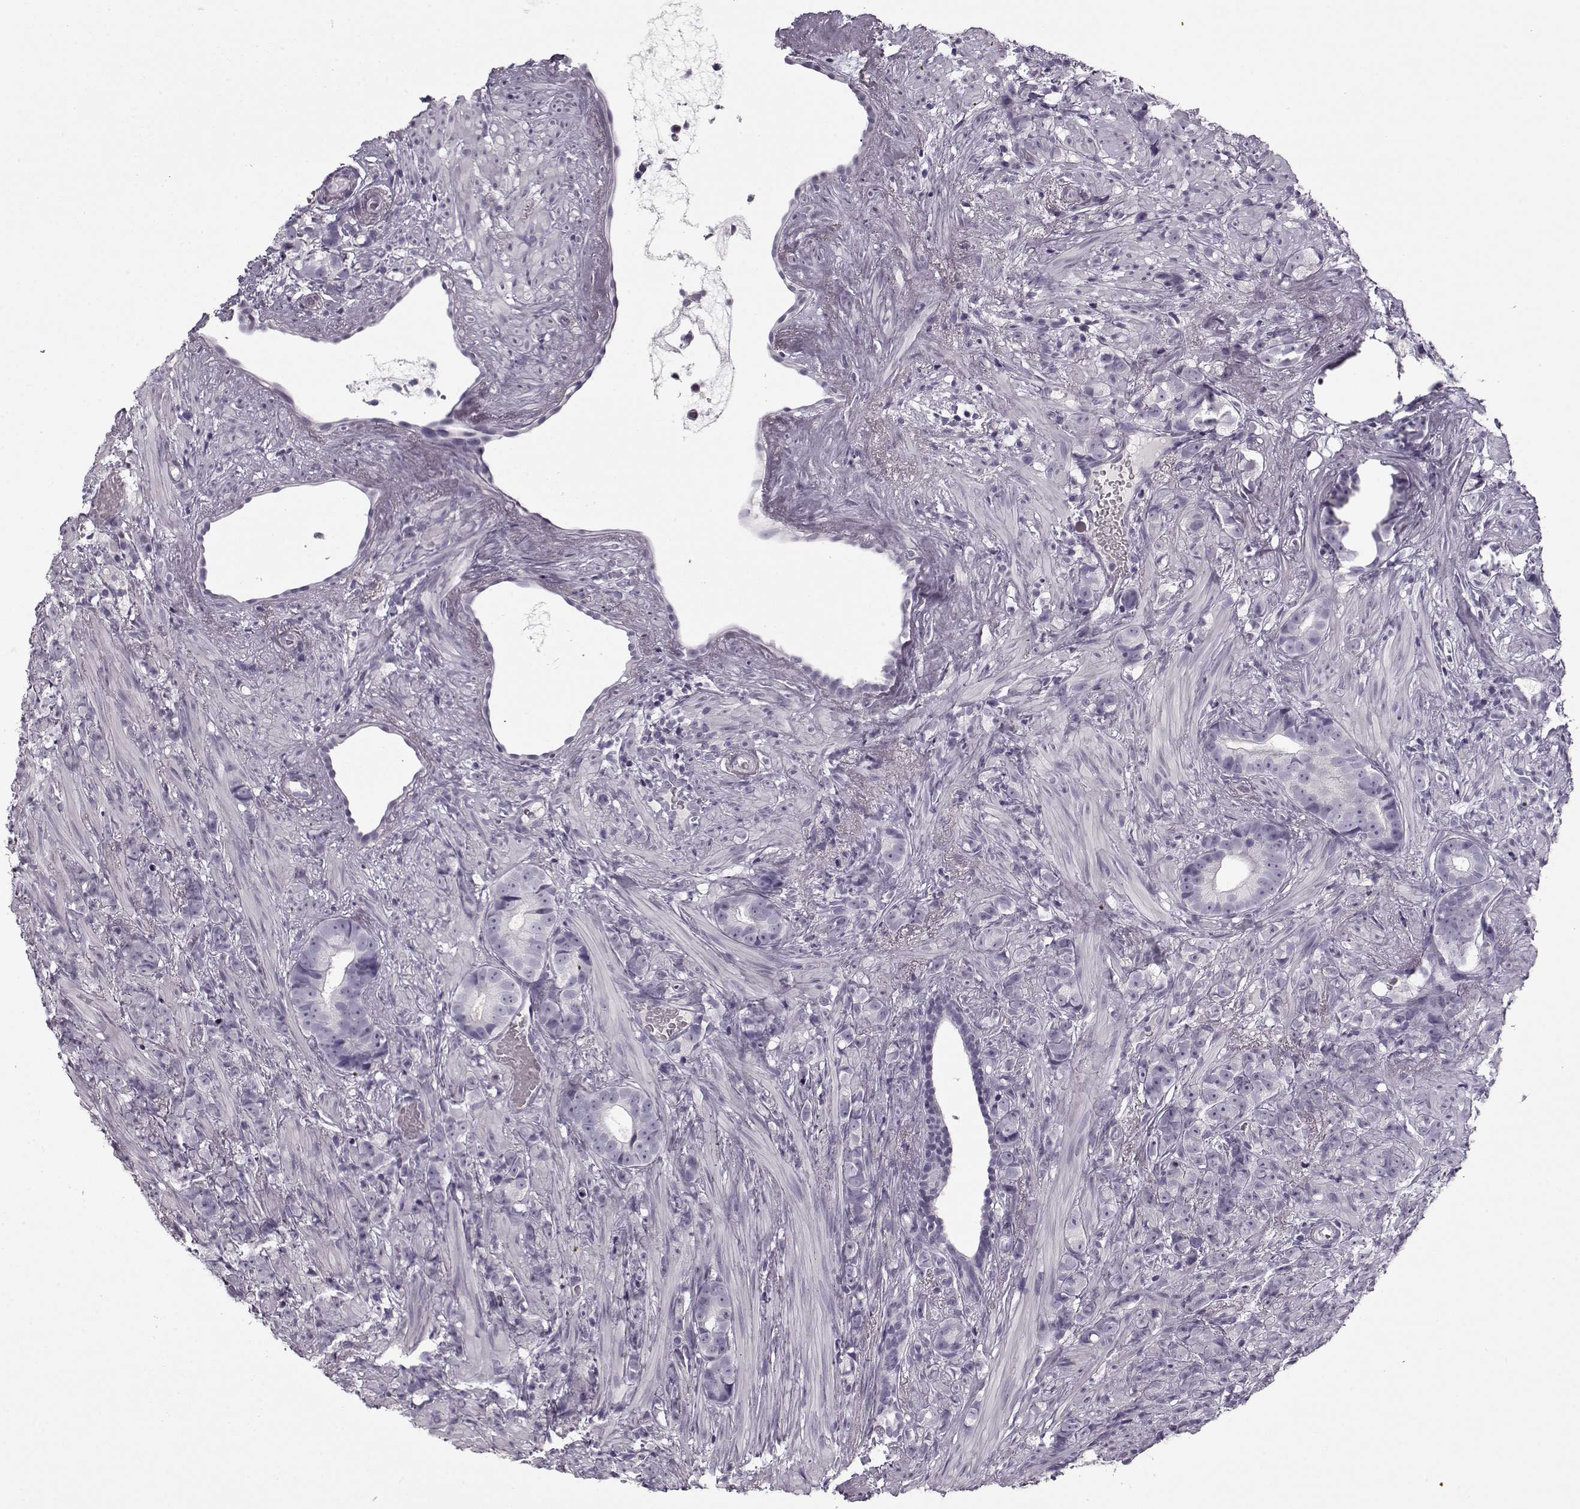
{"staining": {"intensity": "negative", "quantity": "none", "location": "none"}, "tissue": "prostate cancer", "cell_type": "Tumor cells", "image_type": "cancer", "snomed": [{"axis": "morphology", "description": "Adenocarcinoma, High grade"}, {"axis": "topography", "description": "Prostate"}], "caption": "Micrograph shows no protein staining in tumor cells of high-grade adenocarcinoma (prostate) tissue. (Immunohistochemistry, brightfield microscopy, high magnification).", "gene": "PNMT", "patient": {"sex": "male", "age": 81}}